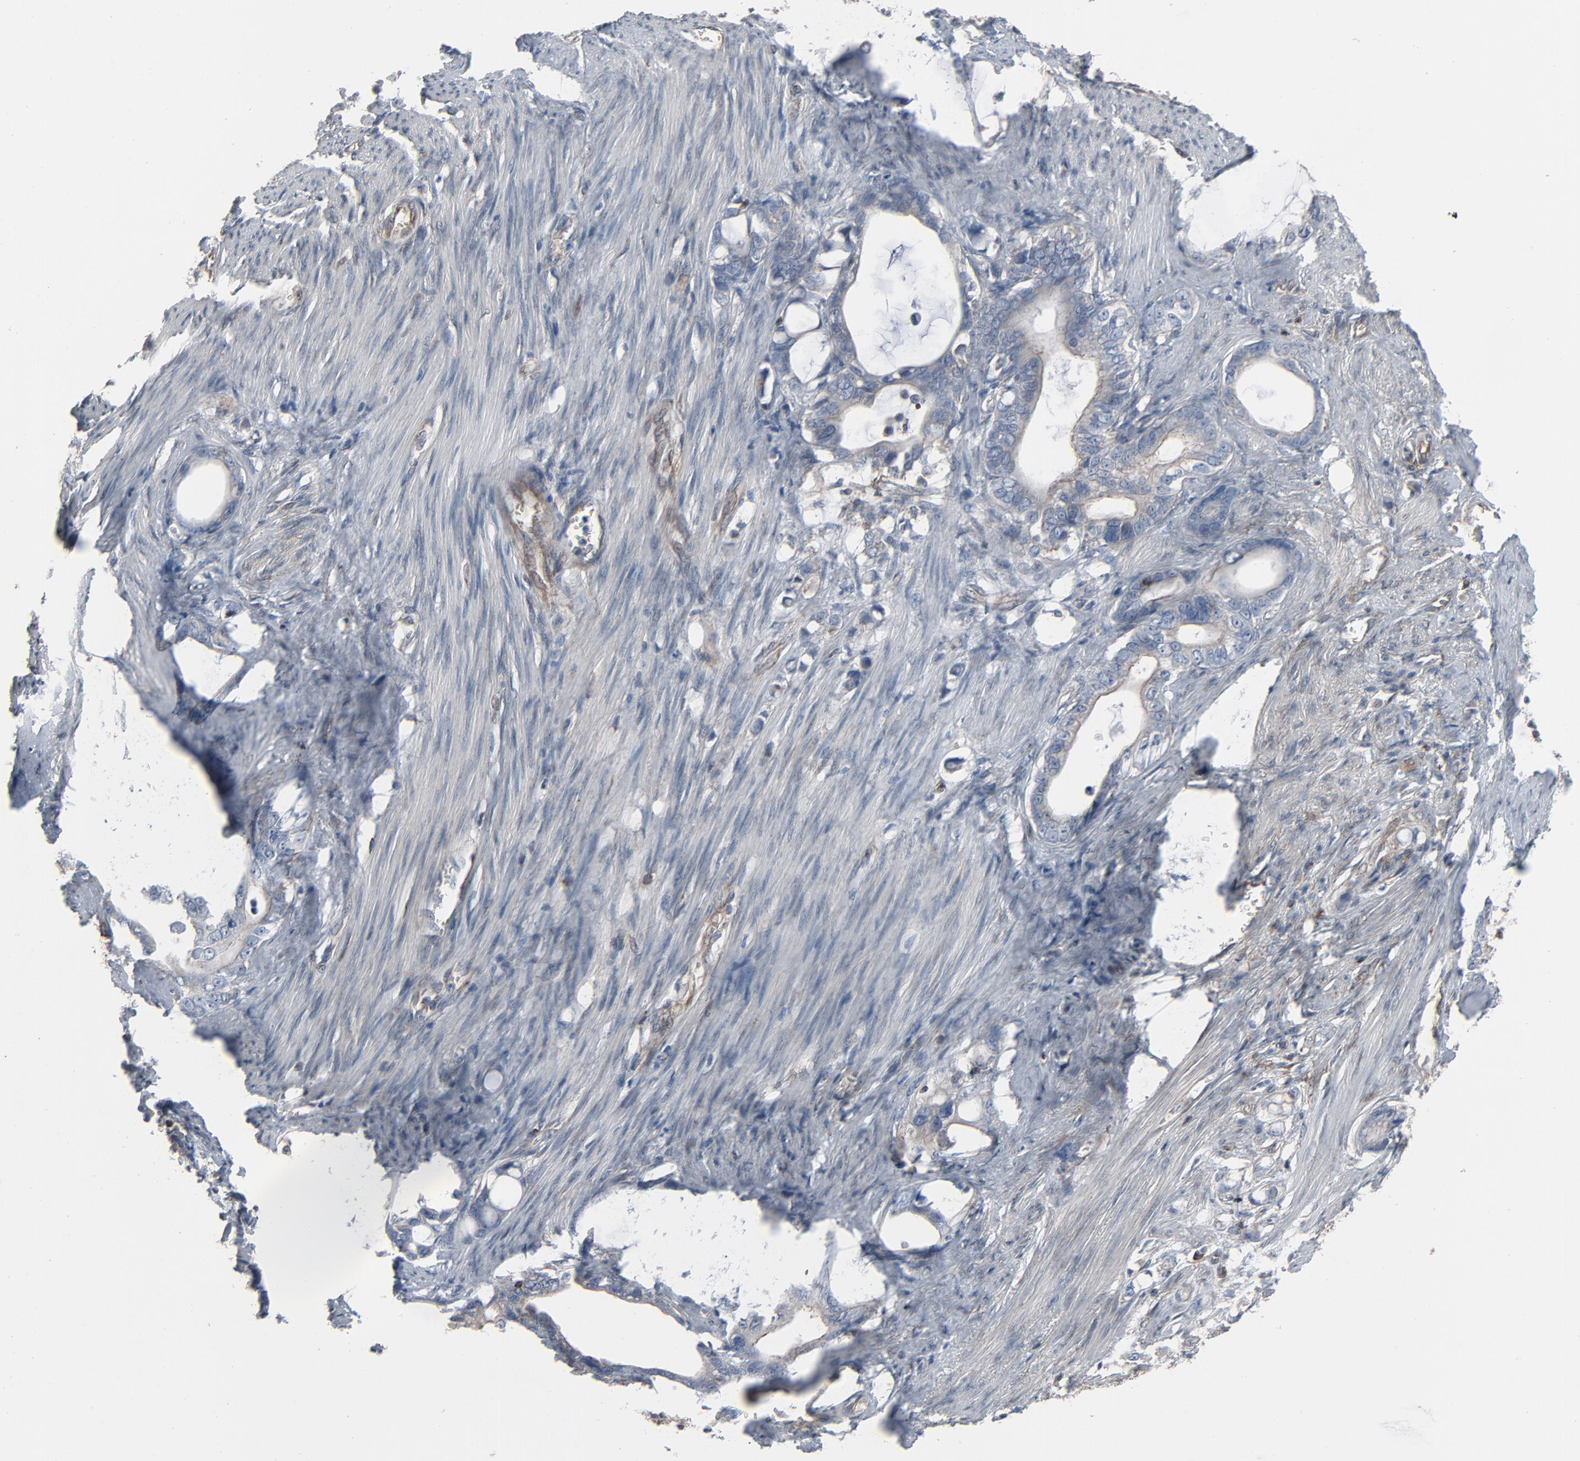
{"staining": {"intensity": "negative", "quantity": "none", "location": "none"}, "tissue": "stomach cancer", "cell_type": "Tumor cells", "image_type": "cancer", "snomed": [{"axis": "morphology", "description": "Adenocarcinoma, NOS"}, {"axis": "topography", "description": "Stomach"}], "caption": "High magnification brightfield microscopy of adenocarcinoma (stomach) stained with DAB (3,3'-diaminobenzidine) (brown) and counterstained with hematoxylin (blue): tumor cells show no significant positivity.", "gene": "OPTN", "patient": {"sex": "female", "age": 75}}